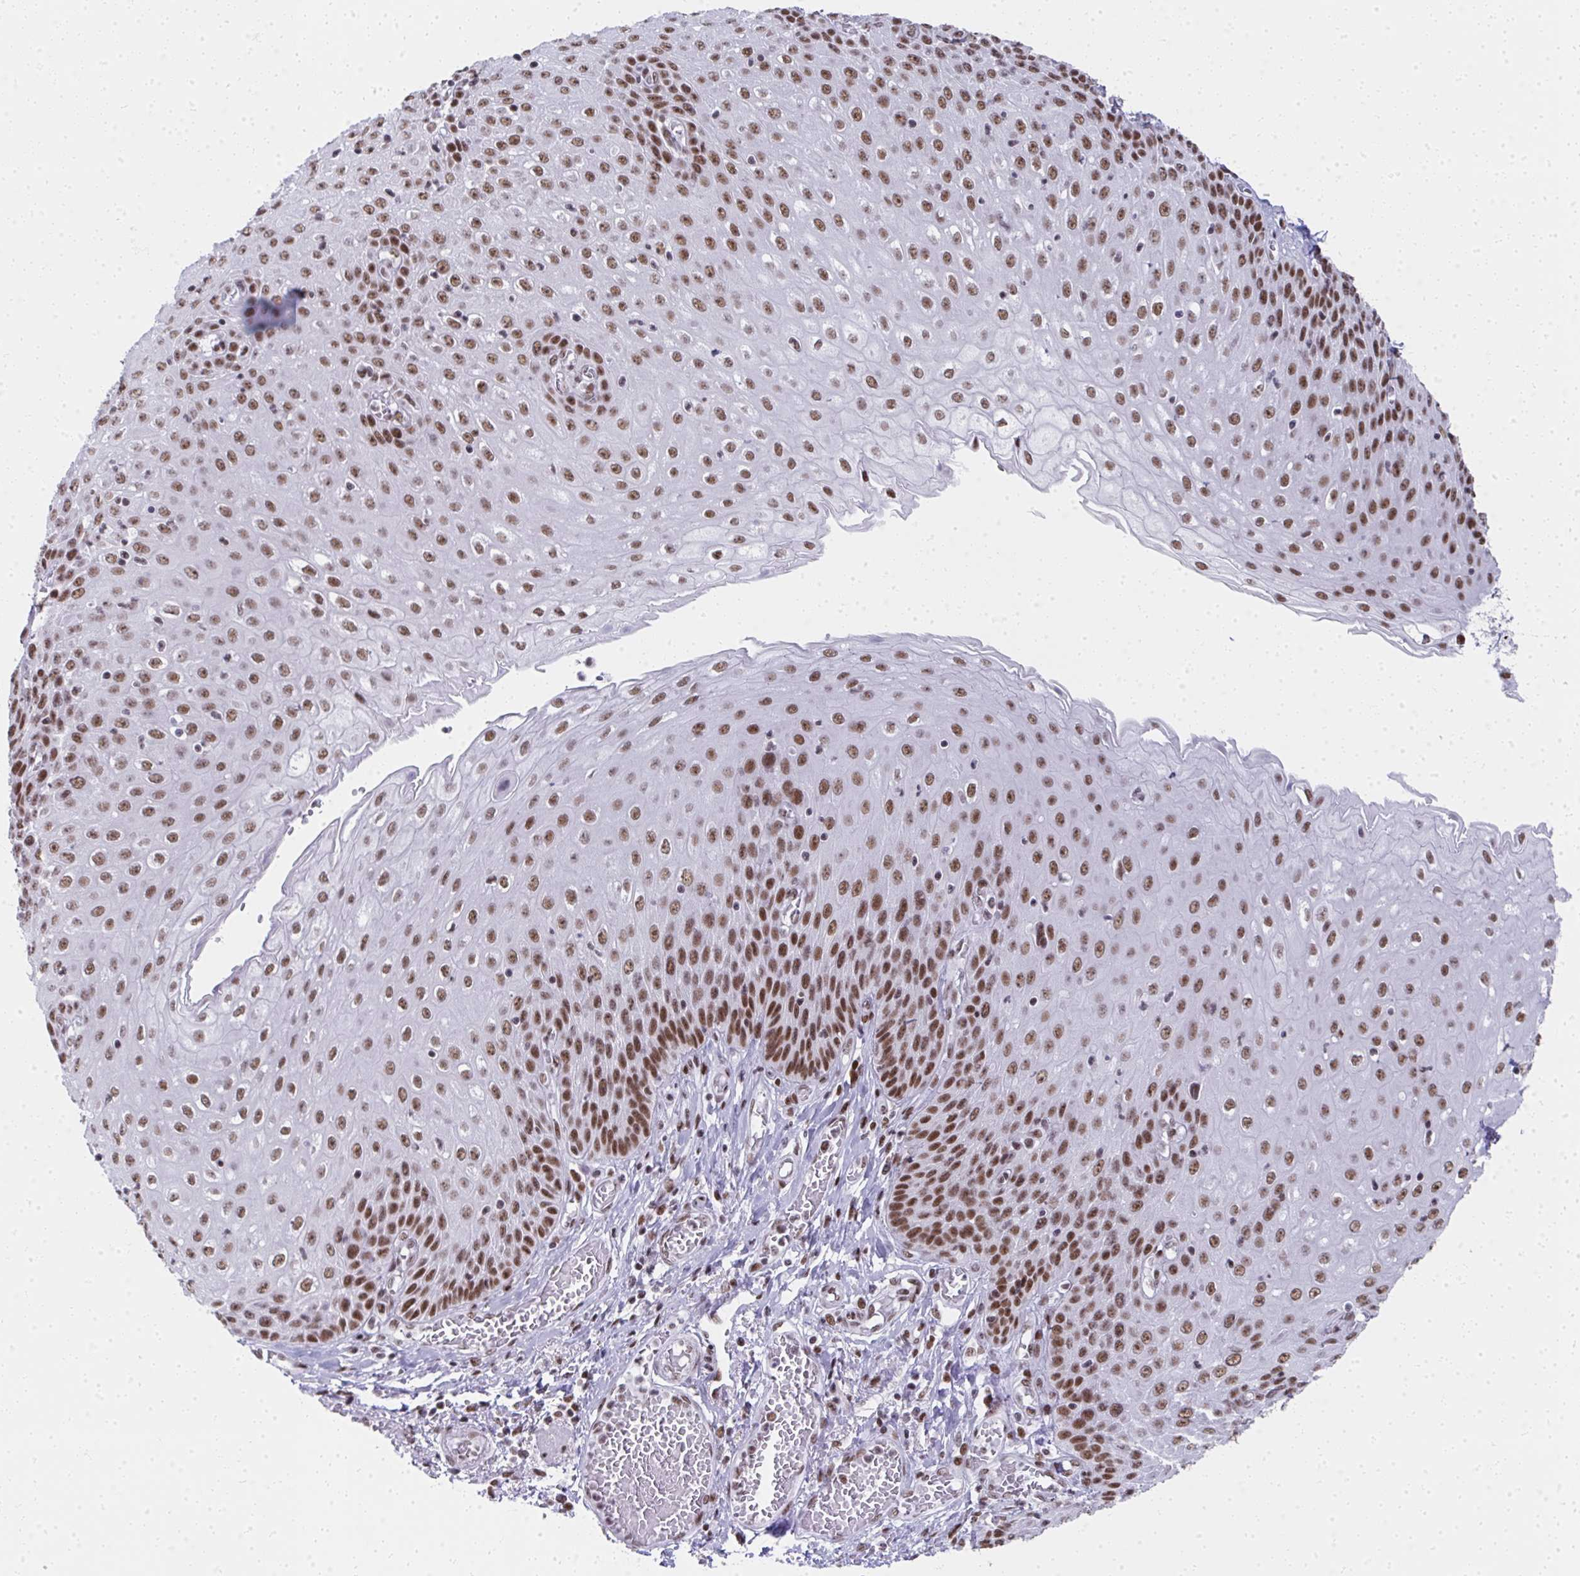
{"staining": {"intensity": "strong", "quantity": ">75%", "location": "nuclear"}, "tissue": "esophagus", "cell_type": "Squamous epithelial cells", "image_type": "normal", "snomed": [{"axis": "morphology", "description": "Normal tissue, NOS"}, {"axis": "morphology", "description": "Adenocarcinoma, NOS"}, {"axis": "topography", "description": "Esophagus"}], "caption": "Immunohistochemical staining of normal human esophagus shows strong nuclear protein positivity in approximately >75% of squamous epithelial cells.", "gene": "CREBBP", "patient": {"sex": "male", "age": 81}}